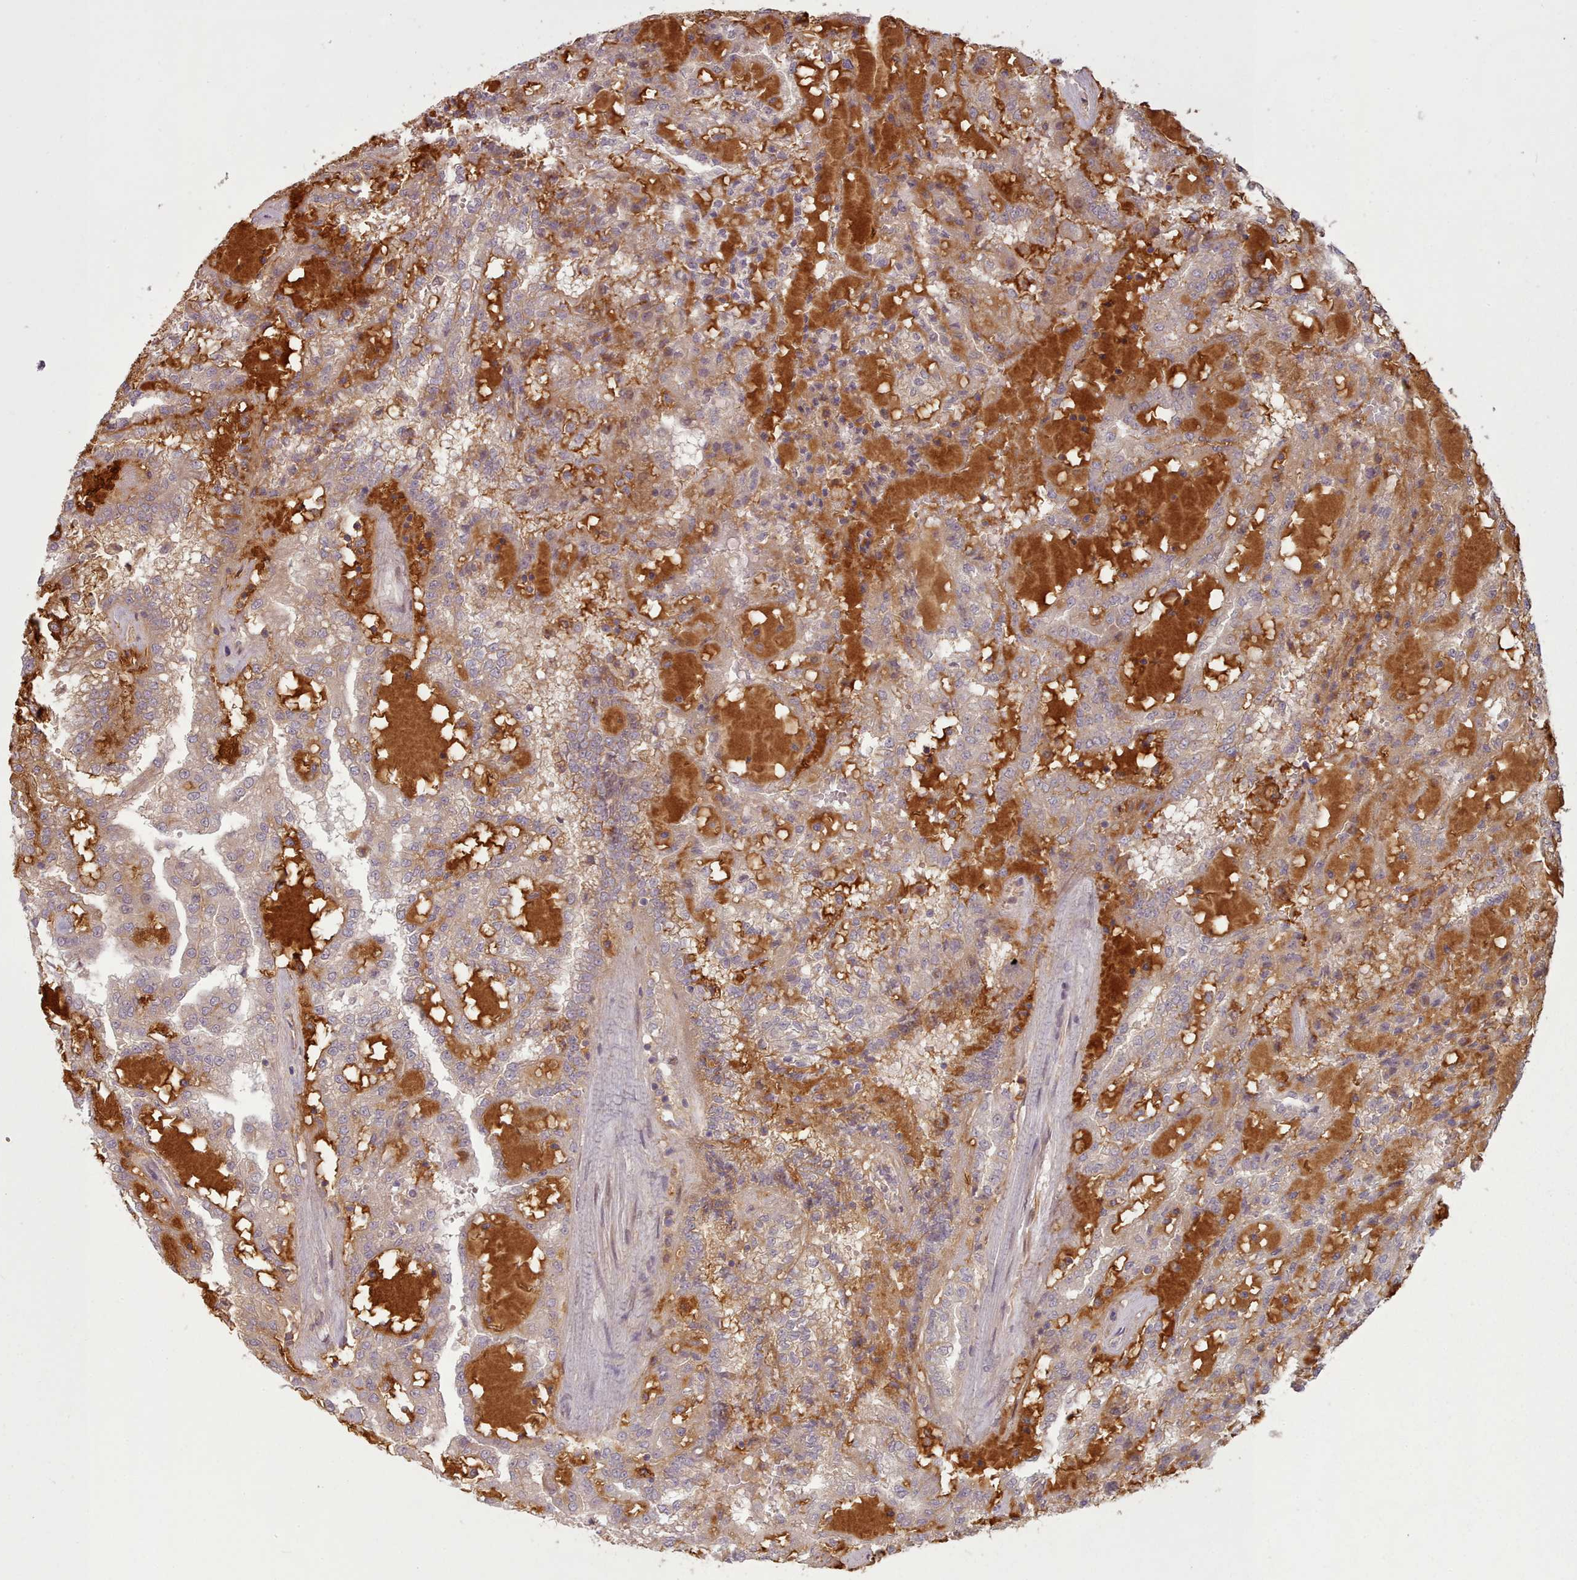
{"staining": {"intensity": "strong", "quantity": "25%-75%", "location": "cytoplasmic/membranous"}, "tissue": "renal cancer", "cell_type": "Tumor cells", "image_type": "cancer", "snomed": [{"axis": "morphology", "description": "Adenocarcinoma, NOS"}, {"axis": "topography", "description": "Kidney"}], "caption": "Immunohistochemical staining of human renal cancer reveals high levels of strong cytoplasmic/membranous protein staining in approximately 25%-75% of tumor cells.", "gene": "GBGT1", "patient": {"sex": "male", "age": 63}}